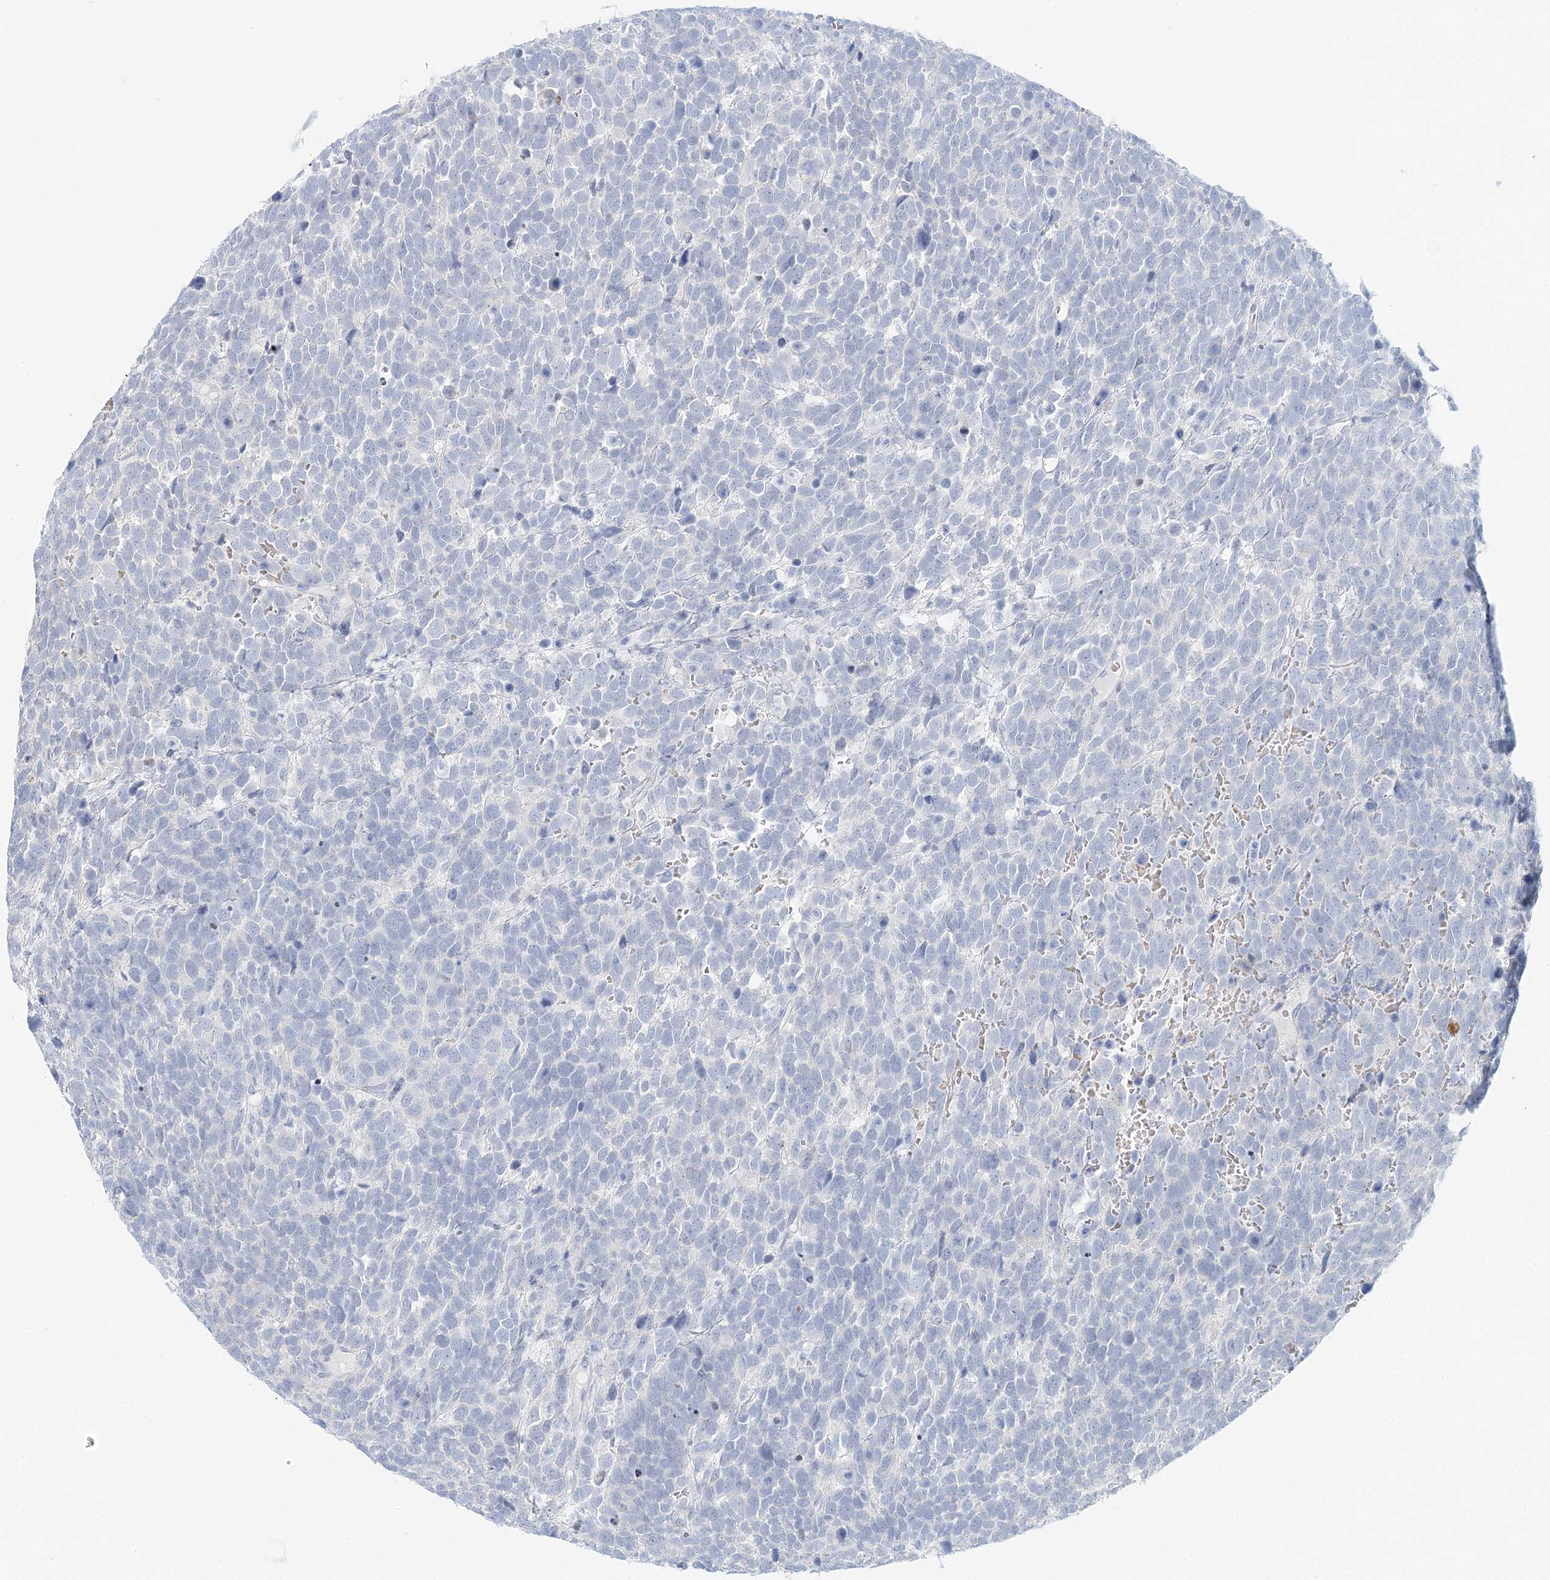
{"staining": {"intensity": "negative", "quantity": "none", "location": "none"}, "tissue": "urothelial cancer", "cell_type": "Tumor cells", "image_type": "cancer", "snomed": [{"axis": "morphology", "description": "Urothelial carcinoma, High grade"}, {"axis": "topography", "description": "Urinary bladder"}], "caption": "The photomicrograph shows no staining of tumor cells in high-grade urothelial carcinoma.", "gene": "VILL", "patient": {"sex": "female", "age": 82}}